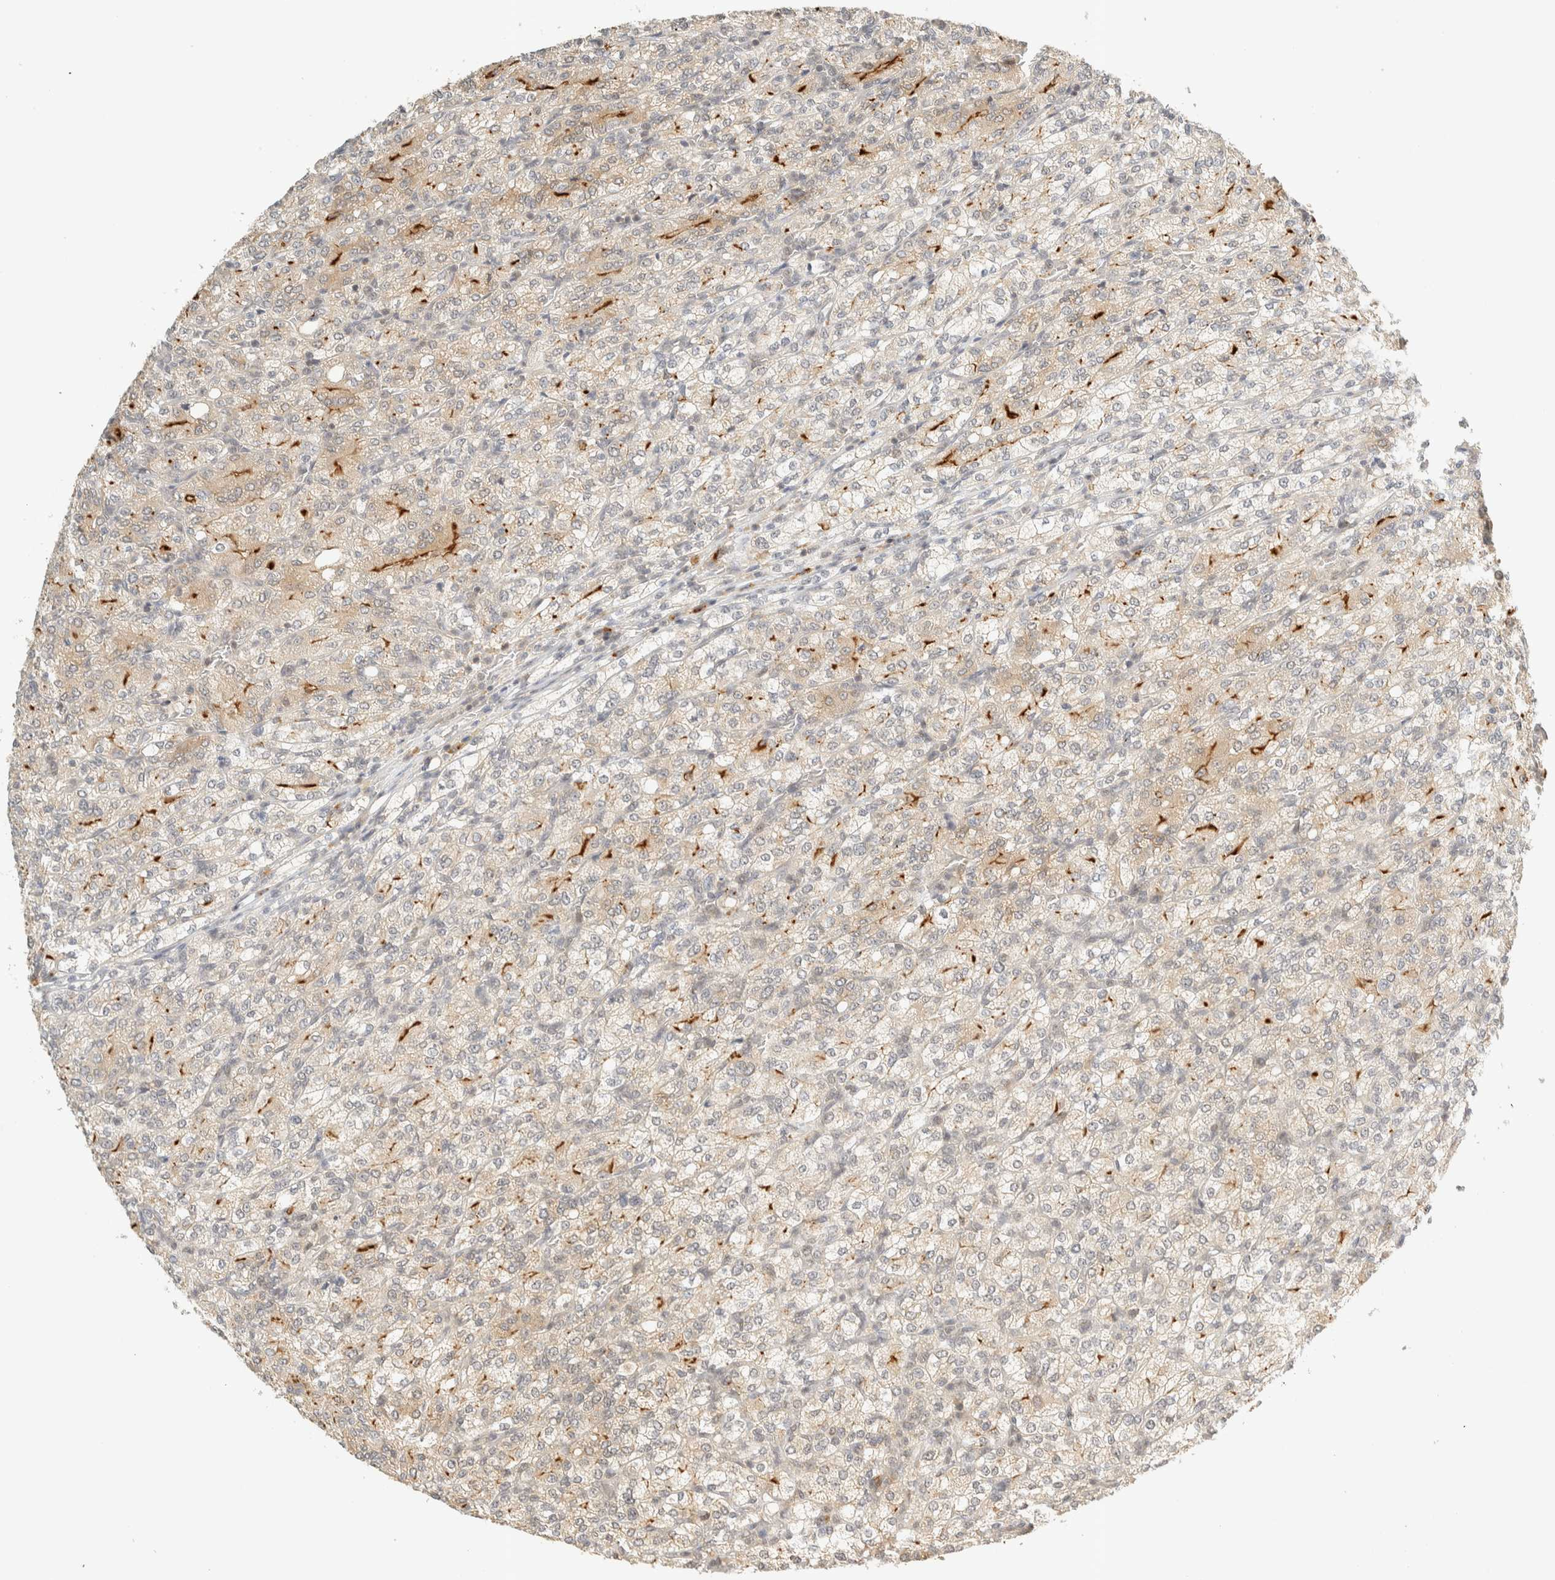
{"staining": {"intensity": "weak", "quantity": "25%-75%", "location": "cytoplasmic/membranous"}, "tissue": "renal cancer", "cell_type": "Tumor cells", "image_type": "cancer", "snomed": [{"axis": "morphology", "description": "Adenocarcinoma, NOS"}, {"axis": "topography", "description": "Kidney"}], "caption": "Immunohistochemical staining of human renal cancer (adenocarcinoma) shows low levels of weak cytoplasmic/membranous protein staining in approximately 25%-75% of tumor cells.", "gene": "KIFAP3", "patient": {"sex": "male", "age": 77}}